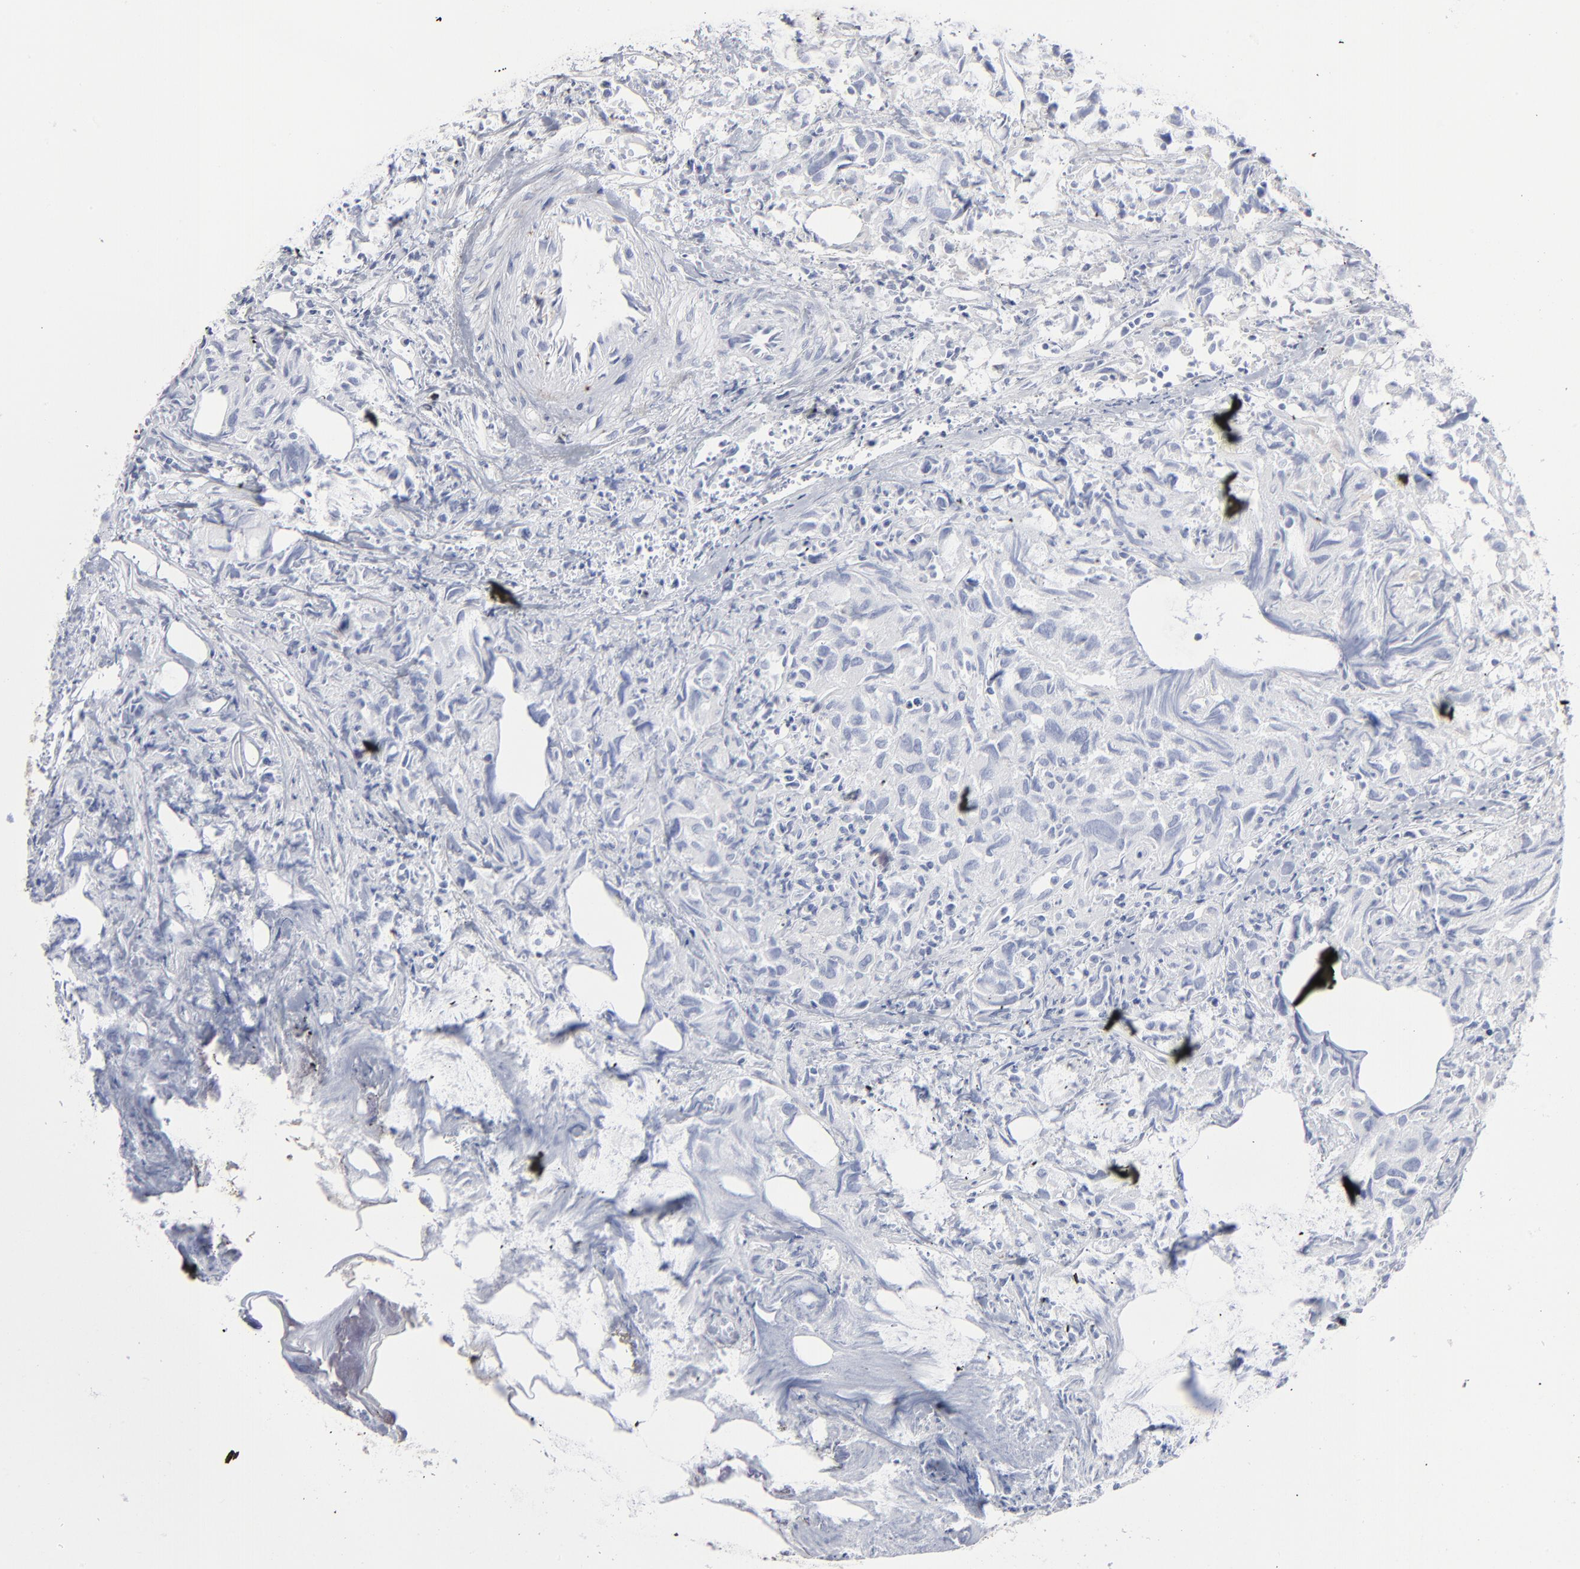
{"staining": {"intensity": "weak", "quantity": "<25%", "location": "cytoplasmic/membranous"}, "tissue": "urothelial cancer", "cell_type": "Tumor cells", "image_type": "cancer", "snomed": [{"axis": "morphology", "description": "Urothelial carcinoma, High grade"}, {"axis": "topography", "description": "Urinary bladder"}], "caption": "High power microscopy photomicrograph of an immunohistochemistry (IHC) image of urothelial cancer, revealing no significant staining in tumor cells.", "gene": "ANXA5", "patient": {"sex": "female", "age": 75}}